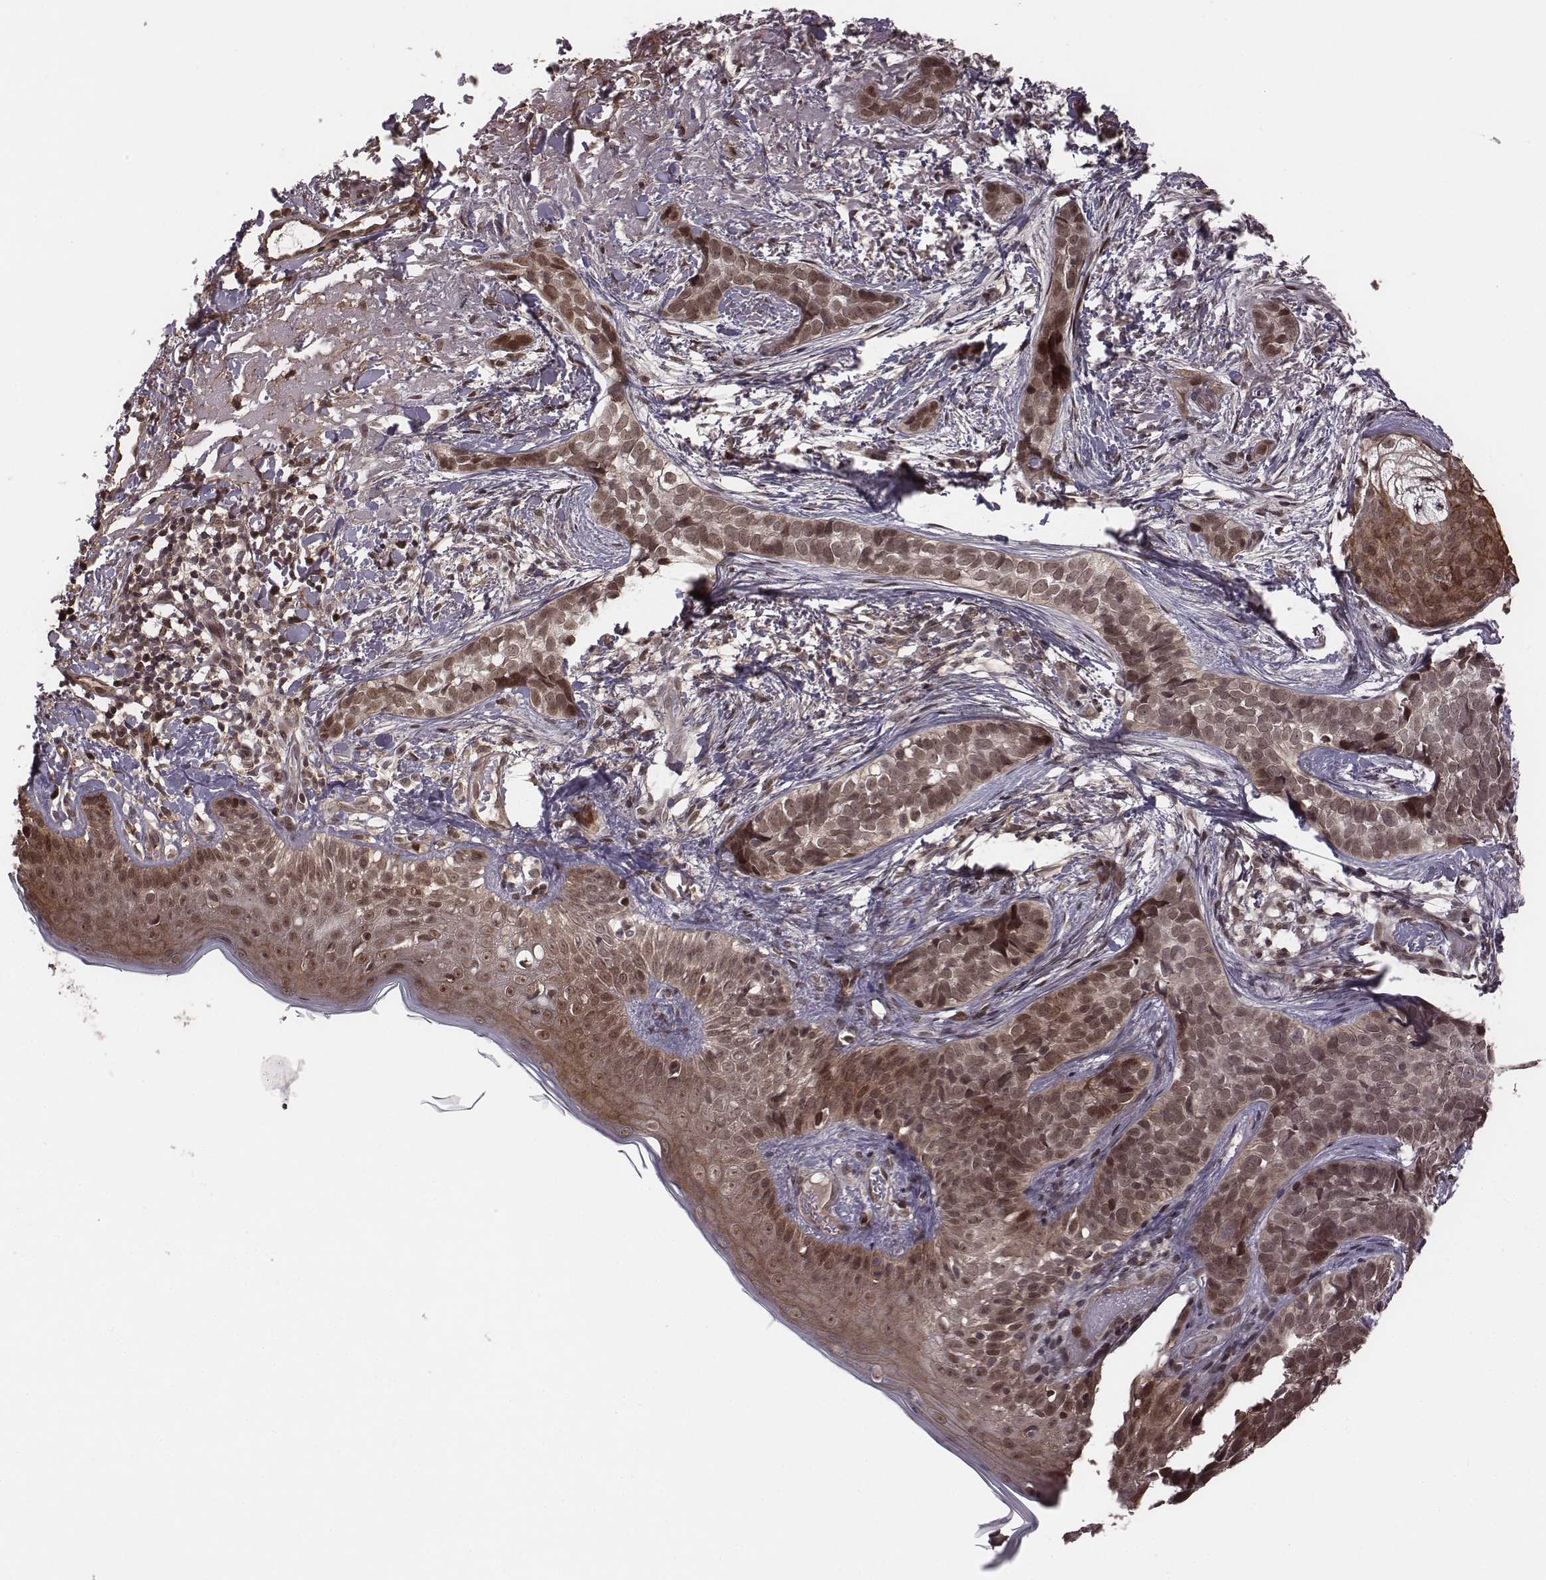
{"staining": {"intensity": "weak", "quantity": ">75%", "location": "cytoplasmic/membranous,nuclear"}, "tissue": "skin cancer", "cell_type": "Tumor cells", "image_type": "cancer", "snomed": [{"axis": "morphology", "description": "Basal cell carcinoma"}, {"axis": "topography", "description": "Skin"}], "caption": "A photomicrograph of skin cancer stained for a protein reveals weak cytoplasmic/membranous and nuclear brown staining in tumor cells.", "gene": "RPL3", "patient": {"sex": "male", "age": 87}}